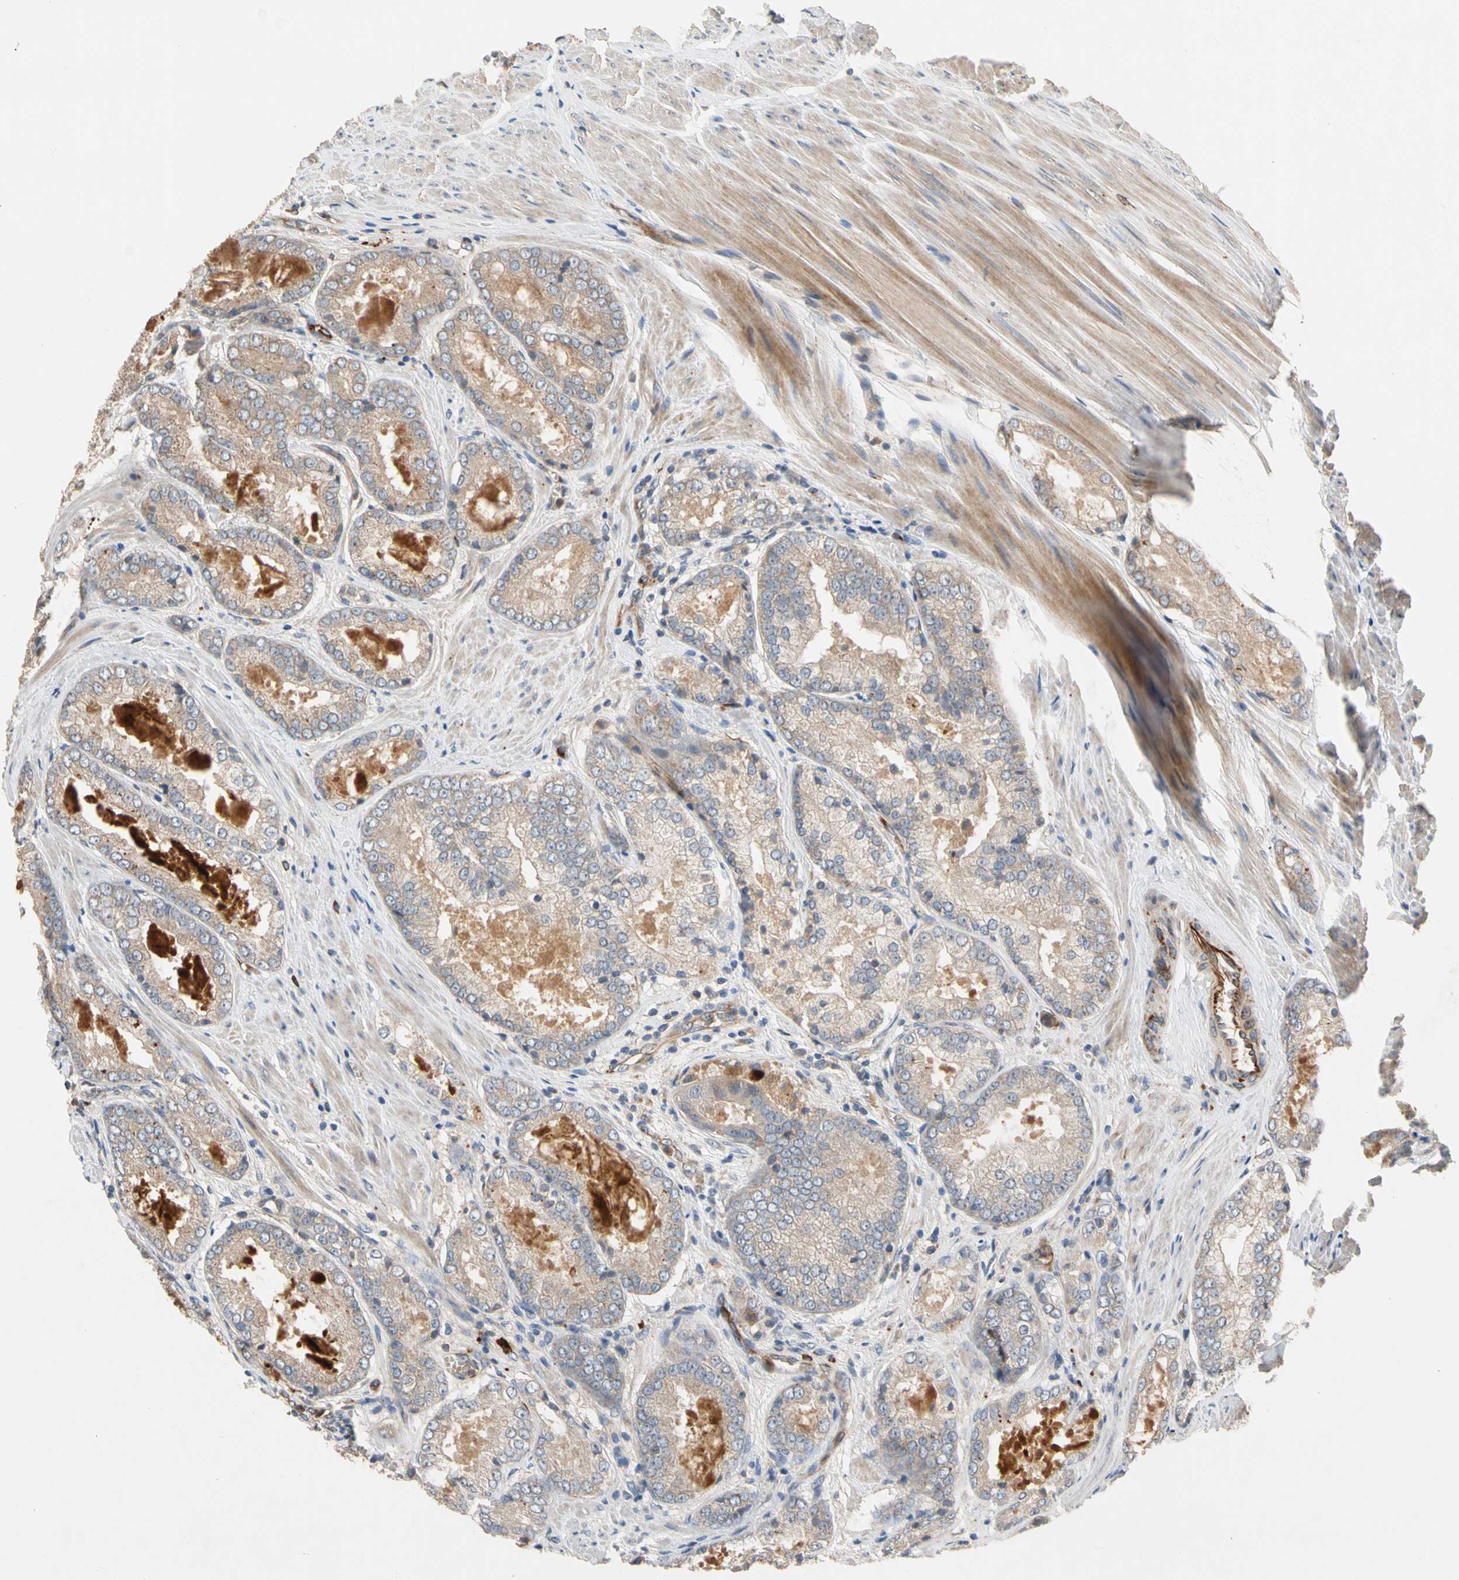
{"staining": {"intensity": "weak", "quantity": ">75%", "location": "cytoplasmic/membranous"}, "tissue": "prostate cancer", "cell_type": "Tumor cells", "image_type": "cancer", "snomed": [{"axis": "morphology", "description": "Adenocarcinoma, Low grade"}, {"axis": "topography", "description": "Prostate"}], "caption": "Prostate low-grade adenocarcinoma stained with a protein marker exhibits weak staining in tumor cells.", "gene": "FGD6", "patient": {"sex": "male", "age": 64}}